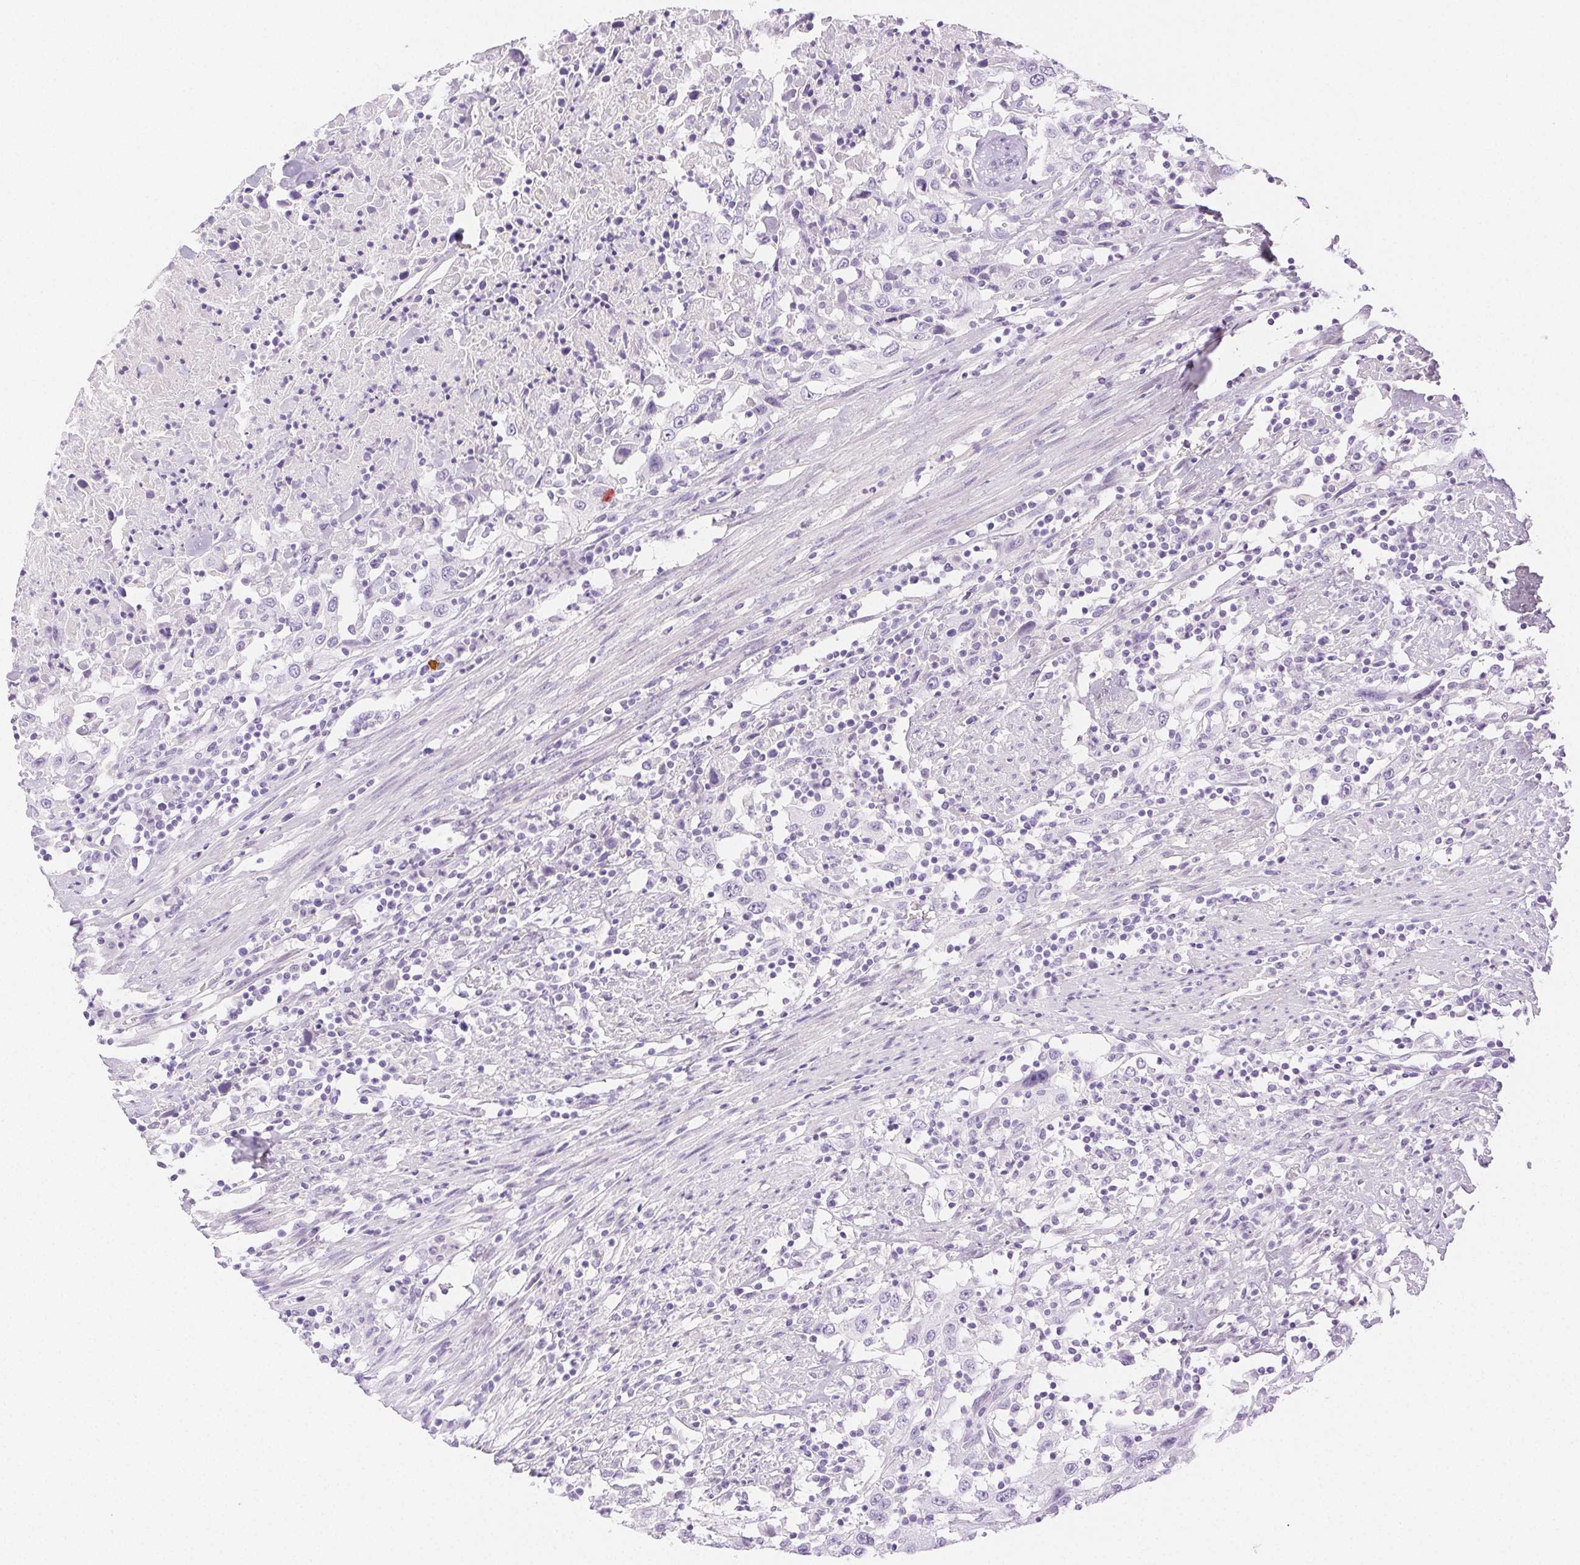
{"staining": {"intensity": "negative", "quantity": "none", "location": "none"}, "tissue": "urothelial cancer", "cell_type": "Tumor cells", "image_type": "cancer", "snomed": [{"axis": "morphology", "description": "Urothelial carcinoma, High grade"}, {"axis": "topography", "description": "Urinary bladder"}], "caption": "Urothelial cancer was stained to show a protein in brown. There is no significant positivity in tumor cells.", "gene": "SPACA4", "patient": {"sex": "male", "age": 61}}